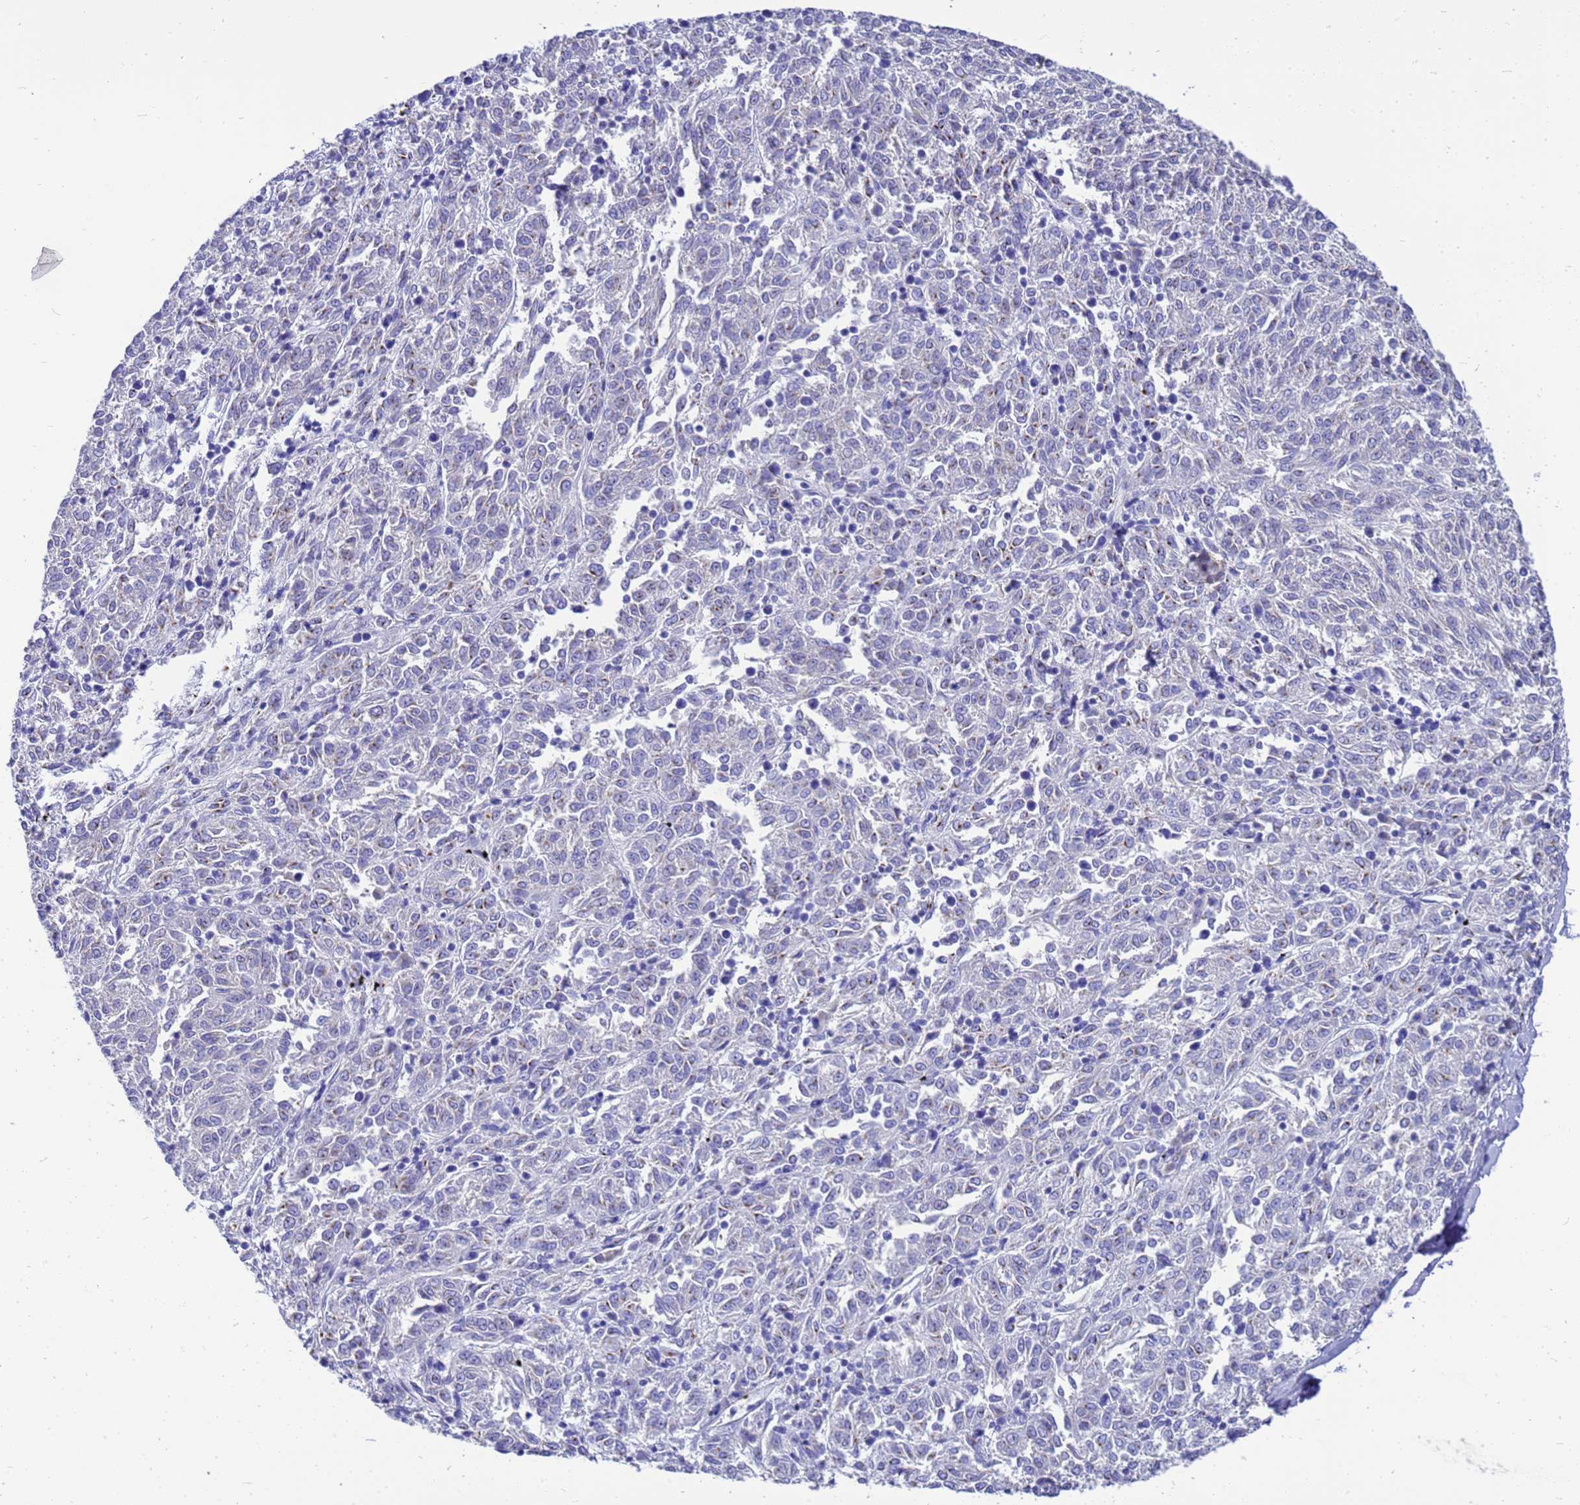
{"staining": {"intensity": "weak", "quantity": "<25%", "location": "cytoplasmic/membranous"}, "tissue": "melanoma", "cell_type": "Tumor cells", "image_type": "cancer", "snomed": [{"axis": "morphology", "description": "Malignant melanoma, NOS"}, {"axis": "topography", "description": "Skin"}], "caption": "High magnification brightfield microscopy of melanoma stained with DAB (3,3'-diaminobenzidine) (brown) and counterstained with hematoxylin (blue): tumor cells show no significant positivity.", "gene": "OR52E2", "patient": {"sex": "female", "age": 72}}